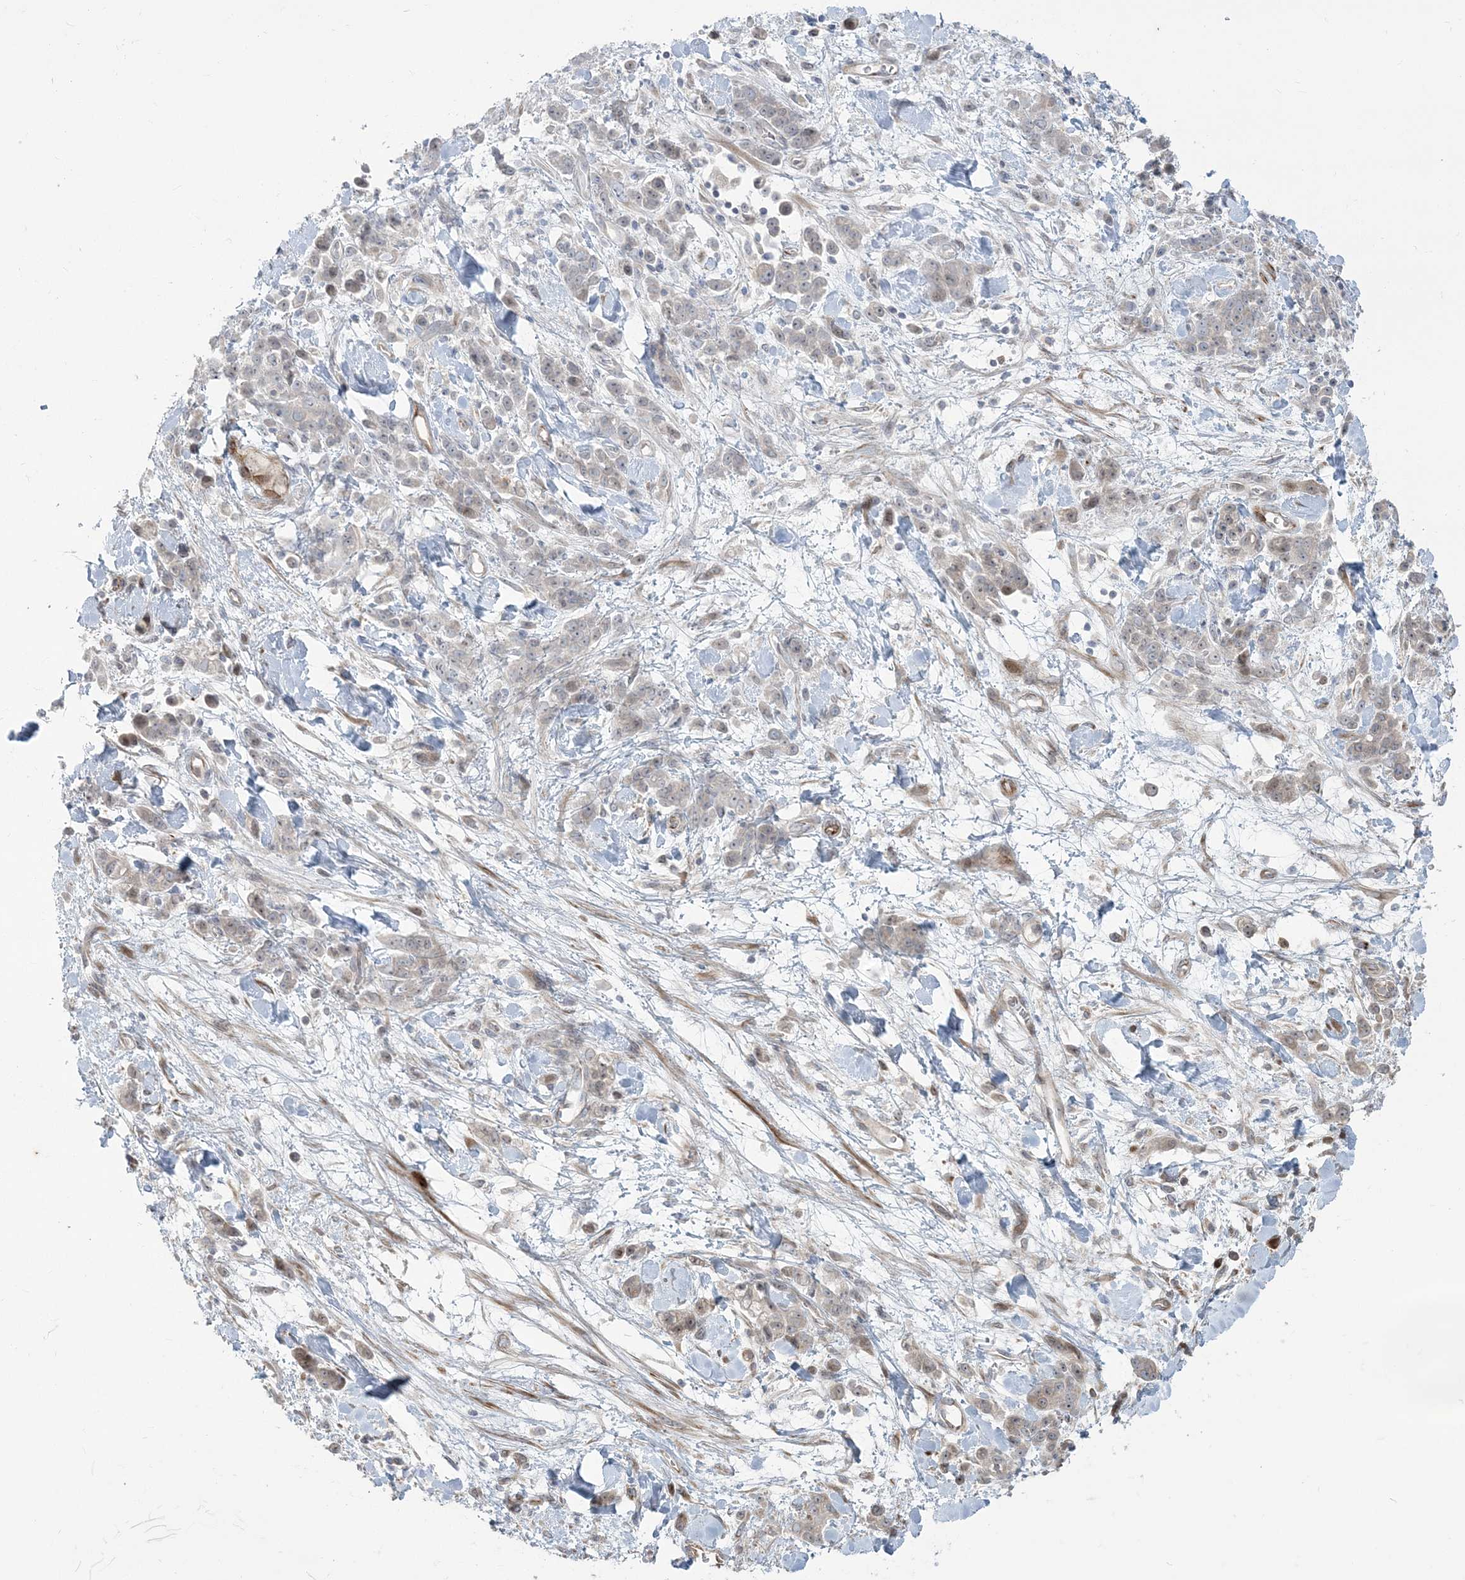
{"staining": {"intensity": "negative", "quantity": "none", "location": "none"}, "tissue": "stomach cancer", "cell_type": "Tumor cells", "image_type": "cancer", "snomed": [{"axis": "morphology", "description": "Normal tissue, NOS"}, {"axis": "morphology", "description": "Adenocarcinoma, NOS"}, {"axis": "topography", "description": "Stomach"}], "caption": "An image of stomach adenocarcinoma stained for a protein displays no brown staining in tumor cells. (Brightfield microscopy of DAB IHC at high magnification).", "gene": "NUDT9", "patient": {"sex": "male", "age": 82}}